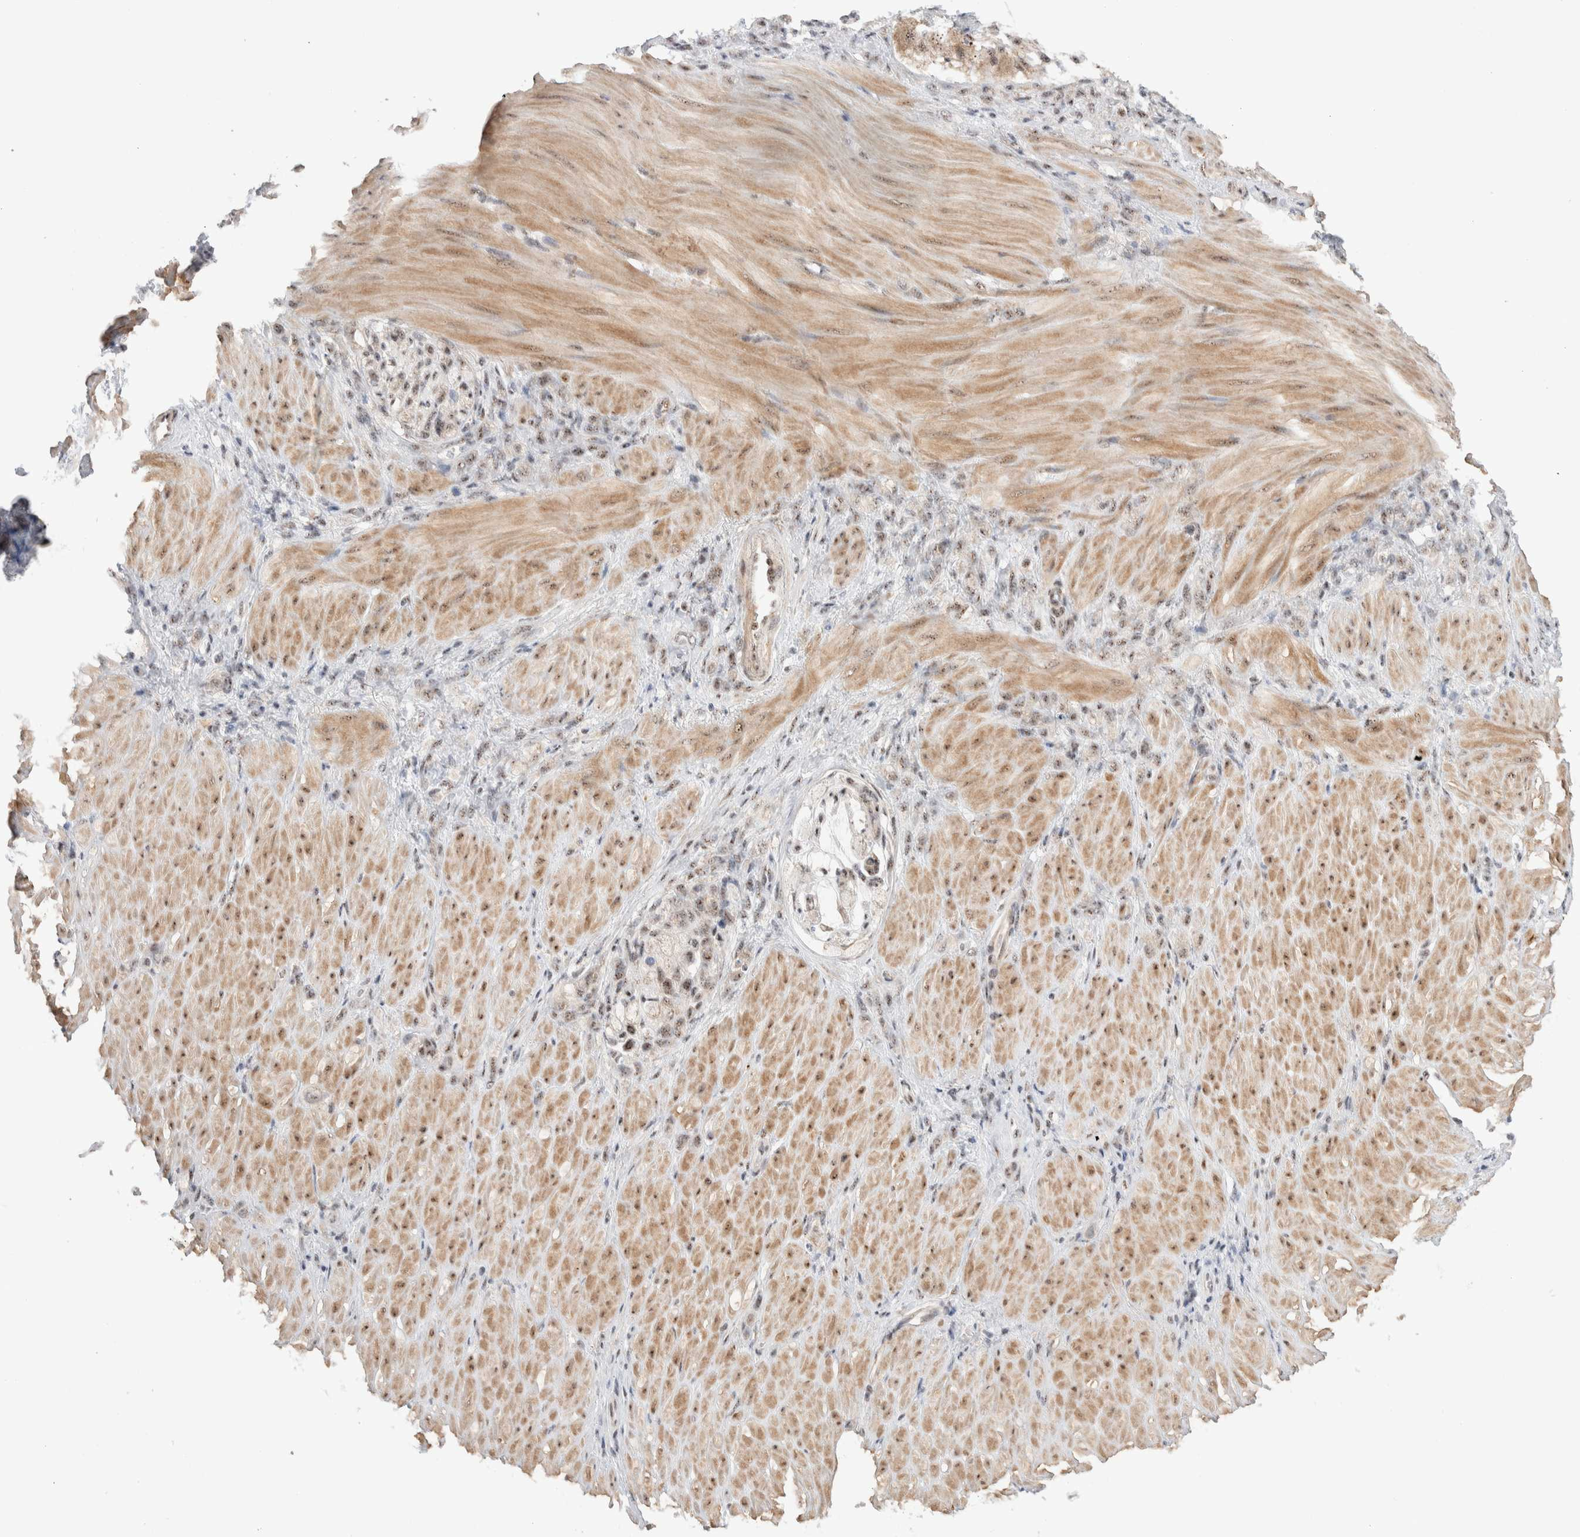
{"staining": {"intensity": "moderate", "quantity": ">75%", "location": "nuclear"}, "tissue": "stomach cancer", "cell_type": "Tumor cells", "image_type": "cancer", "snomed": [{"axis": "morphology", "description": "Normal tissue, NOS"}, {"axis": "morphology", "description": "Adenocarcinoma, NOS"}, {"axis": "topography", "description": "Stomach"}], "caption": "This is an image of immunohistochemistry staining of stomach cancer, which shows moderate staining in the nuclear of tumor cells.", "gene": "ZNF695", "patient": {"sex": "male", "age": 82}}